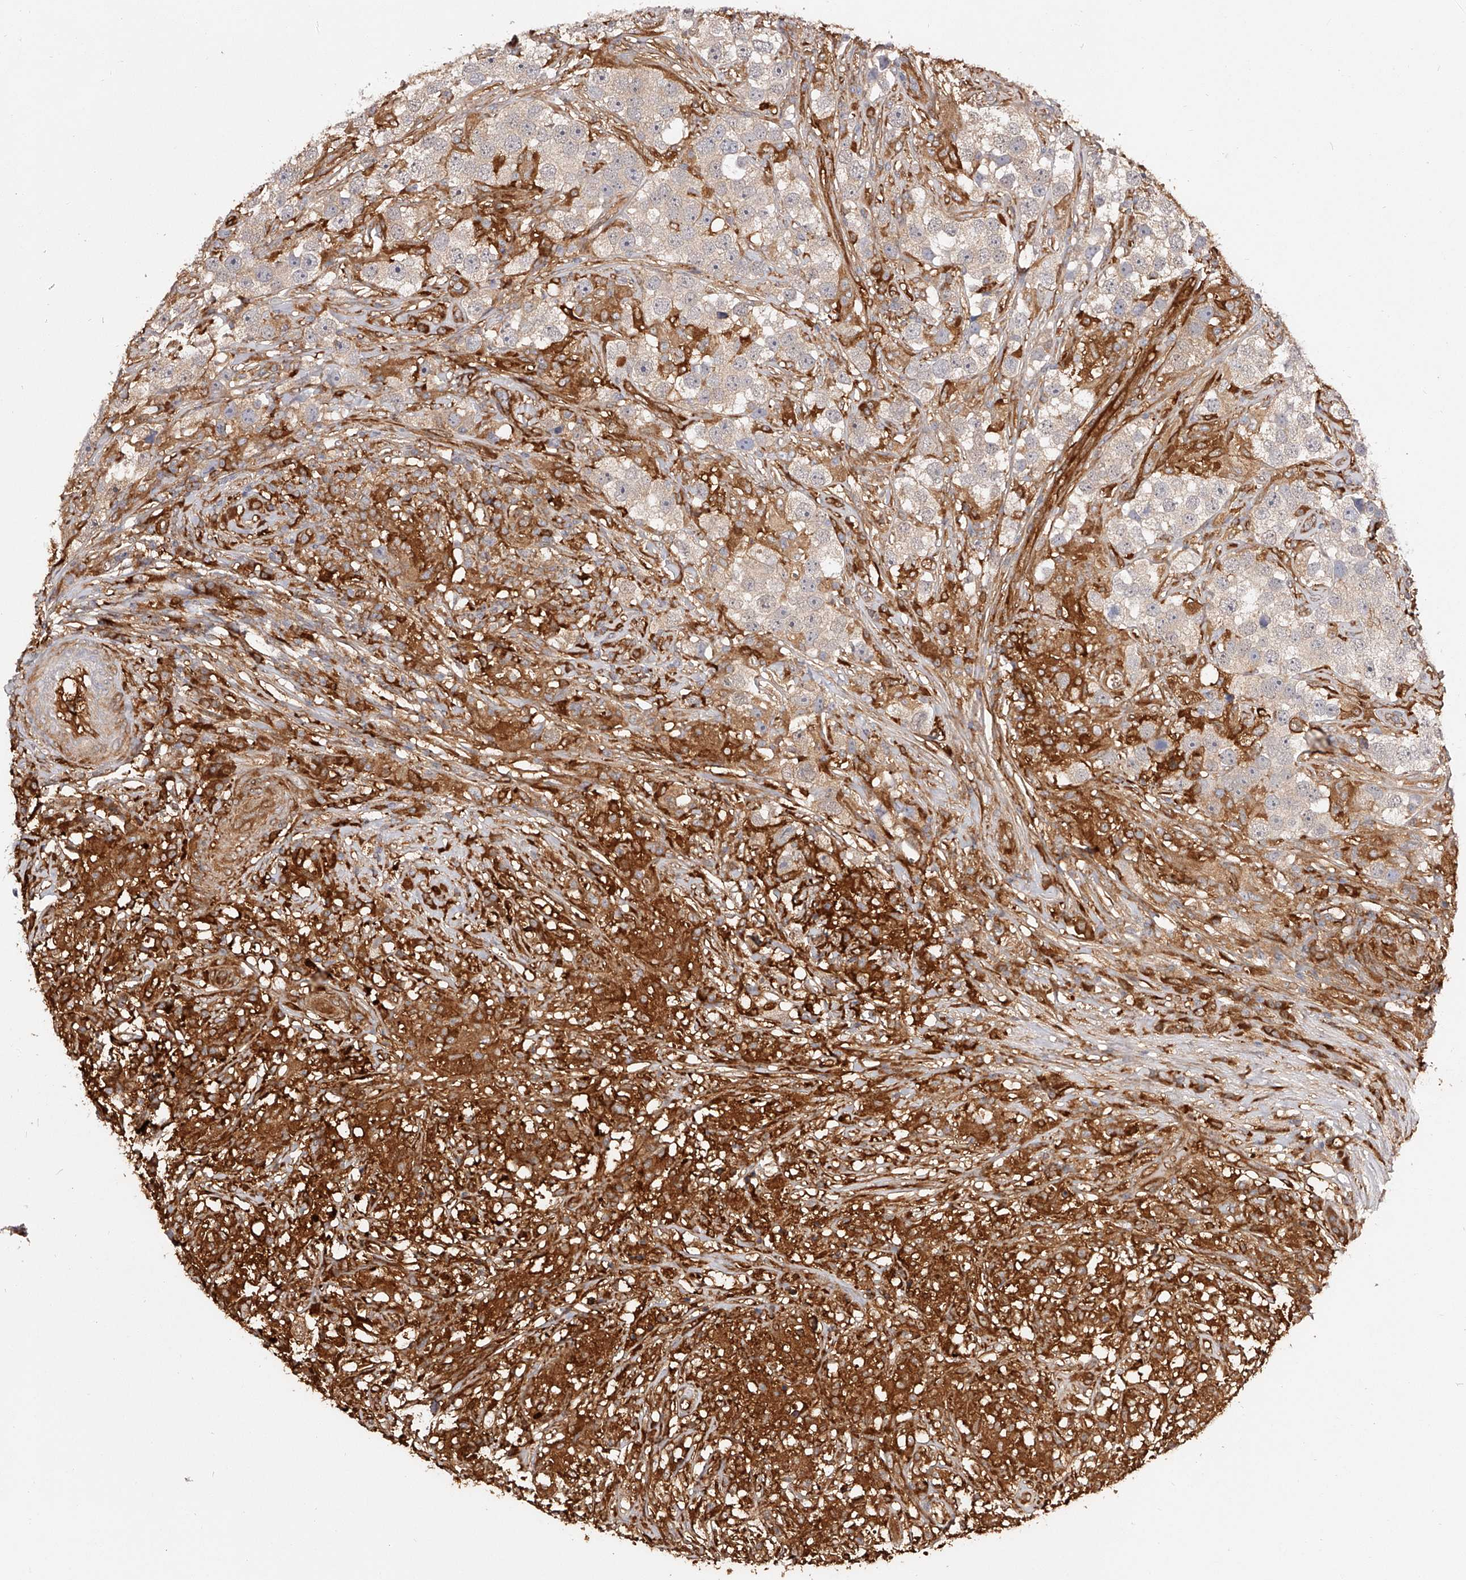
{"staining": {"intensity": "weak", "quantity": "25%-75%", "location": "cytoplasmic/membranous"}, "tissue": "testis cancer", "cell_type": "Tumor cells", "image_type": "cancer", "snomed": [{"axis": "morphology", "description": "Seminoma, NOS"}, {"axis": "topography", "description": "Testis"}], "caption": "High-power microscopy captured an immunohistochemistry photomicrograph of seminoma (testis), revealing weak cytoplasmic/membranous staining in approximately 25%-75% of tumor cells. The staining was performed using DAB (3,3'-diaminobenzidine), with brown indicating positive protein expression. Nuclei are stained blue with hematoxylin.", "gene": "LAP3", "patient": {"sex": "male", "age": 49}}